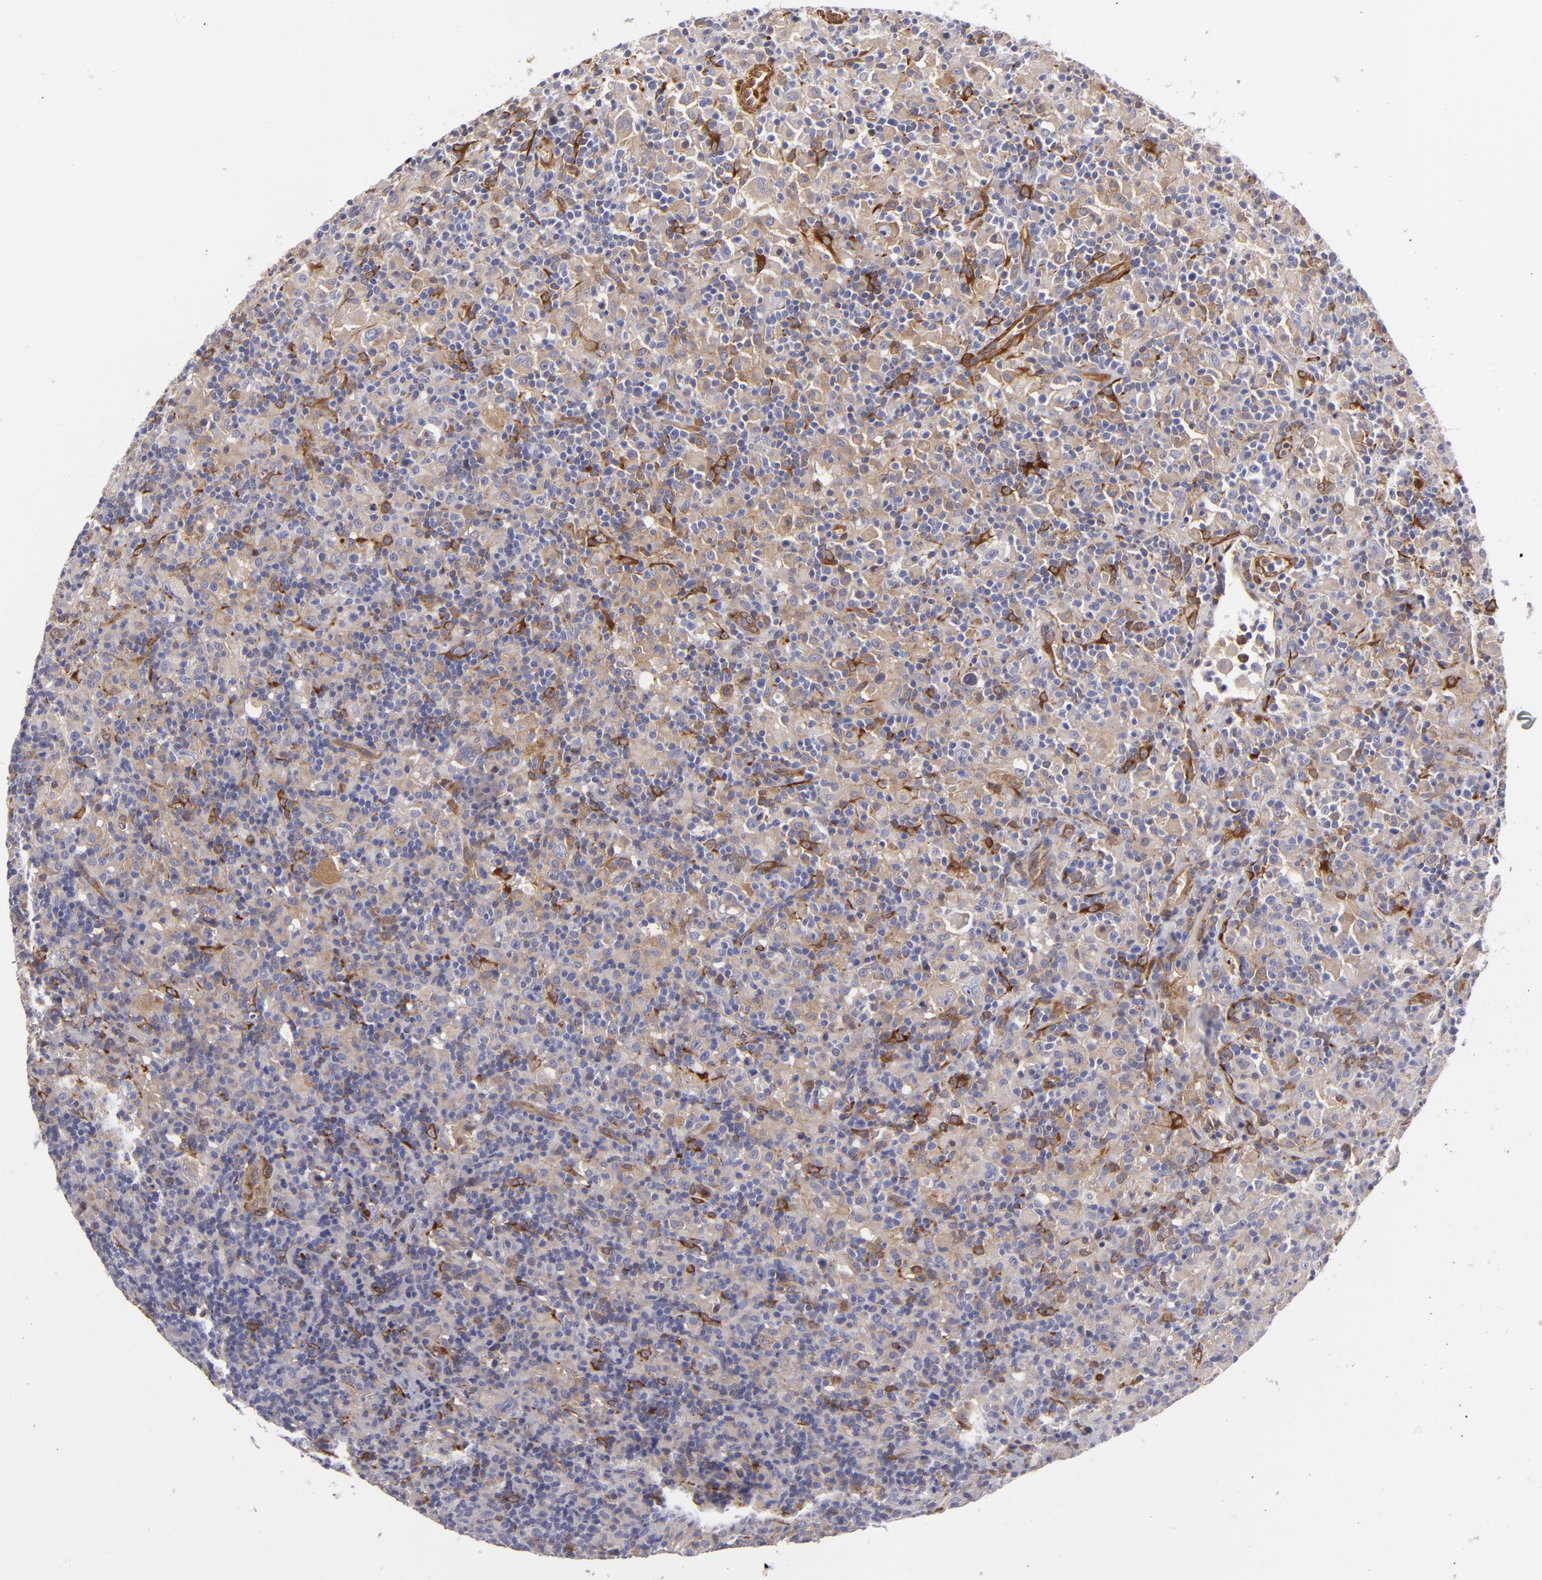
{"staining": {"intensity": "moderate", "quantity": "<25%", "location": "cytoplasmic/membranous"}, "tissue": "lymphoma", "cell_type": "Tumor cells", "image_type": "cancer", "snomed": [{"axis": "morphology", "description": "Hodgkin's disease, NOS"}, {"axis": "topography", "description": "Lymph node"}], "caption": "Immunohistochemistry micrograph of human Hodgkin's disease stained for a protein (brown), which reveals low levels of moderate cytoplasmic/membranous positivity in approximately <25% of tumor cells.", "gene": "VCL", "patient": {"sex": "male", "age": 46}}